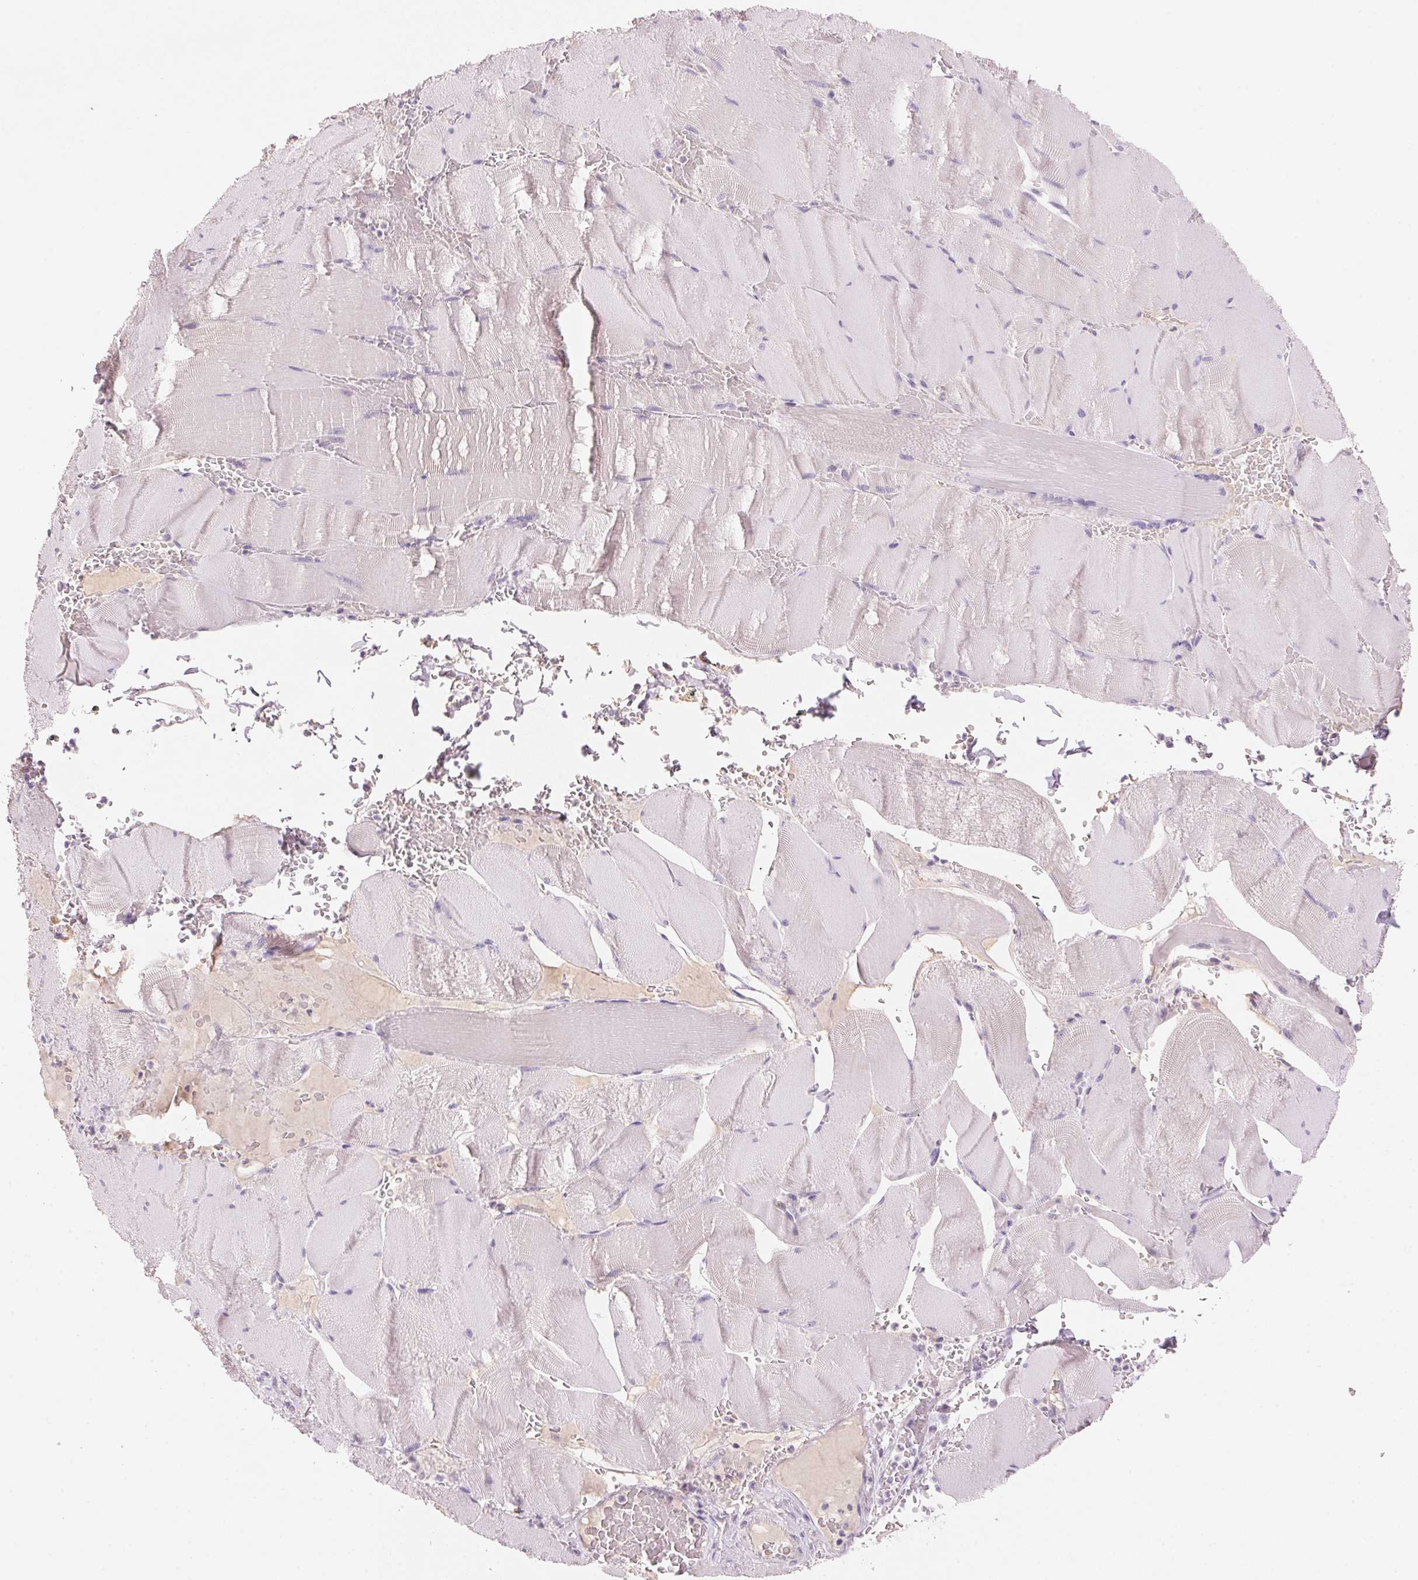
{"staining": {"intensity": "negative", "quantity": "none", "location": "none"}, "tissue": "skeletal muscle", "cell_type": "Myocytes", "image_type": "normal", "snomed": [{"axis": "morphology", "description": "Normal tissue, NOS"}, {"axis": "topography", "description": "Skeletal muscle"}], "caption": "IHC photomicrograph of benign skeletal muscle: human skeletal muscle stained with DAB (3,3'-diaminobenzidine) displays no significant protein staining in myocytes. (Stains: DAB (3,3'-diaminobenzidine) immunohistochemistry (IHC) with hematoxylin counter stain, Microscopy: brightfield microscopy at high magnification).", "gene": "CYP11B1", "patient": {"sex": "male", "age": 56}}